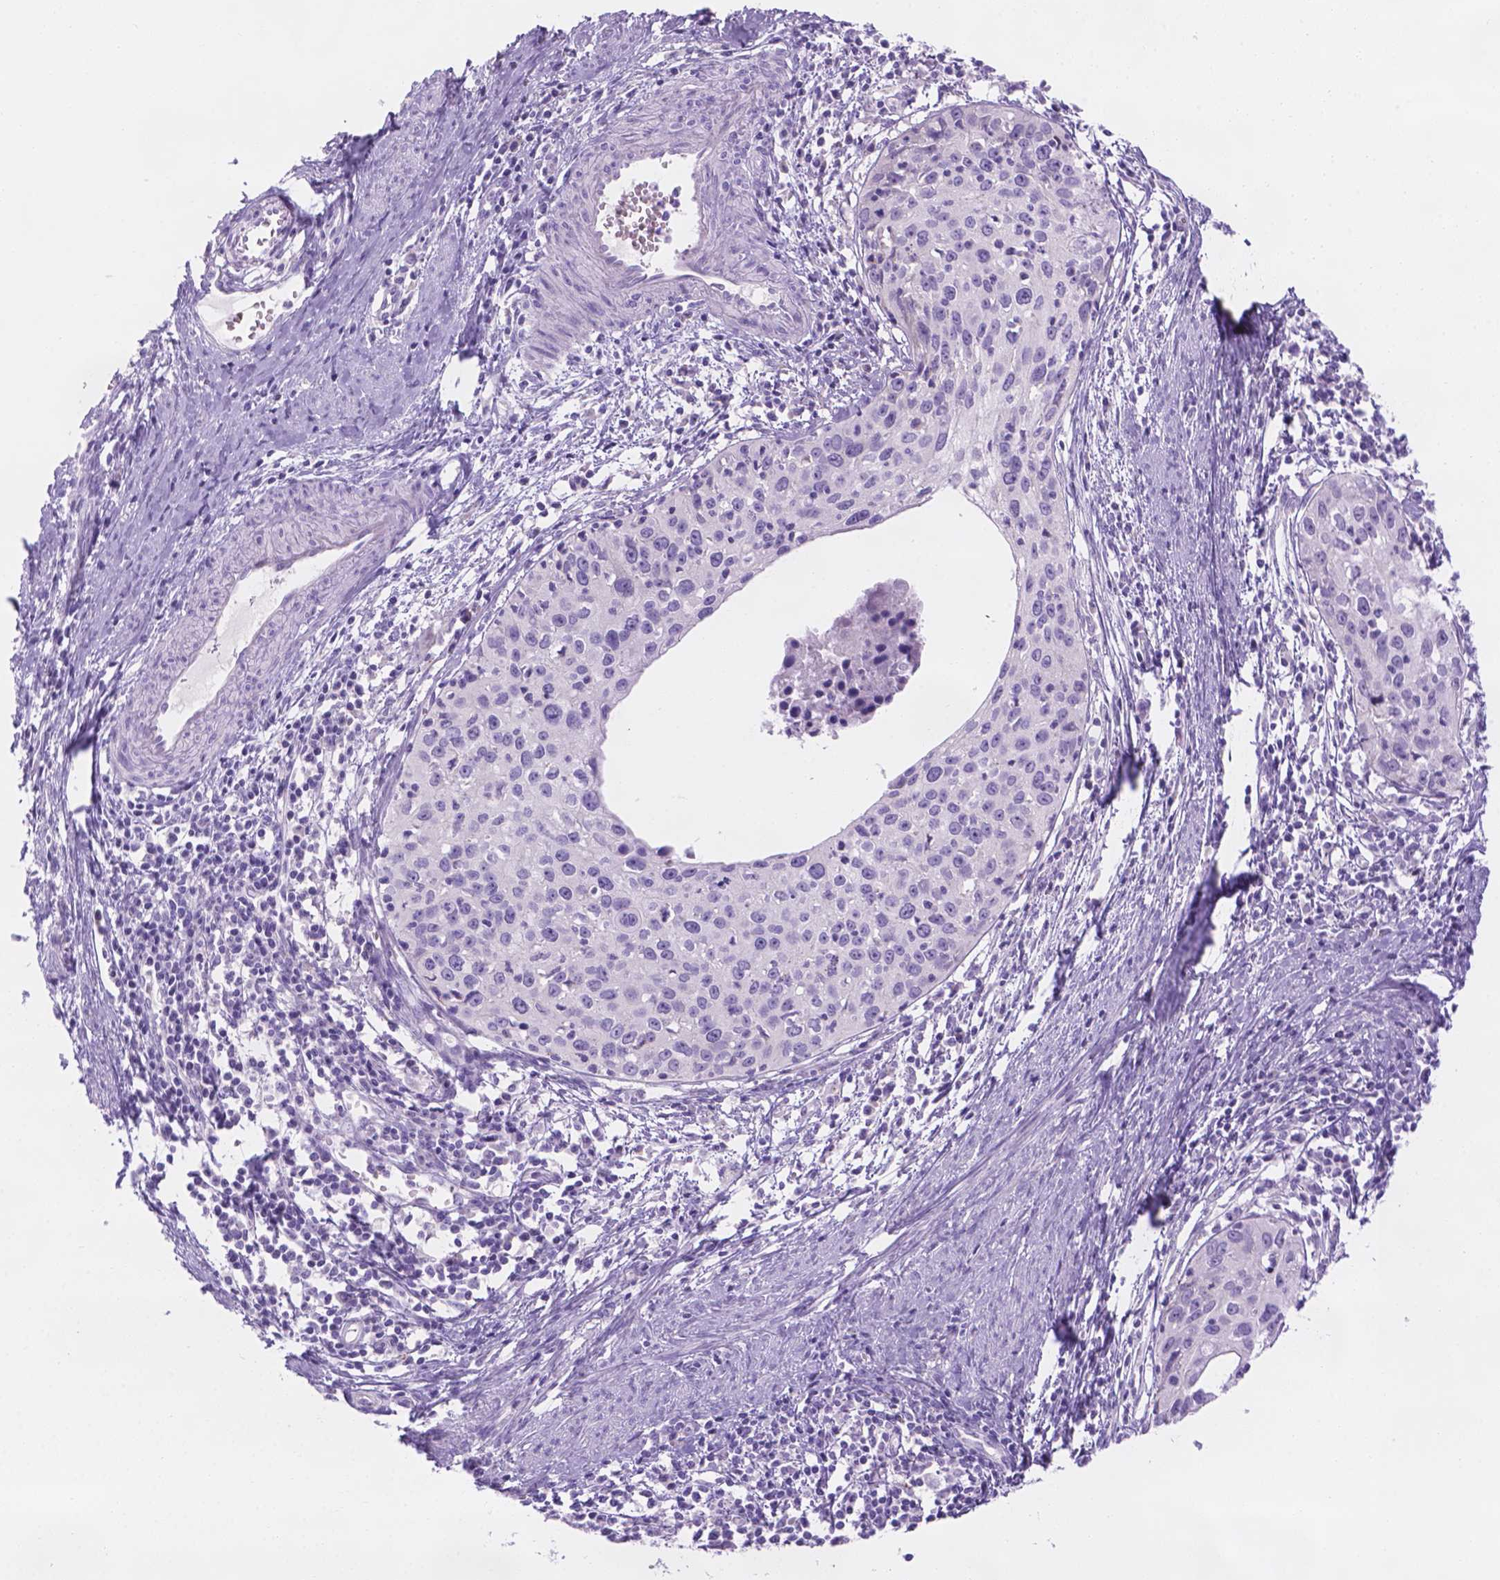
{"staining": {"intensity": "negative", "quantity": "none", "location": "none"}, "tissue": "cervical cancer", "cell_type": "Tumor cells", "image_type": "cancer", "snomed": [{"axis": "morphology", "description": "Squamous cell carcinoma, NOS"}, {"axis": "topography", "description": "Cervix"}], "caption": "Histopathology image shows no protein staining in tumor cells of squamous cell carcinoma (cervical) tissue.", "gene": "MLN", "patient": {"sex": "female", "age": 40}}